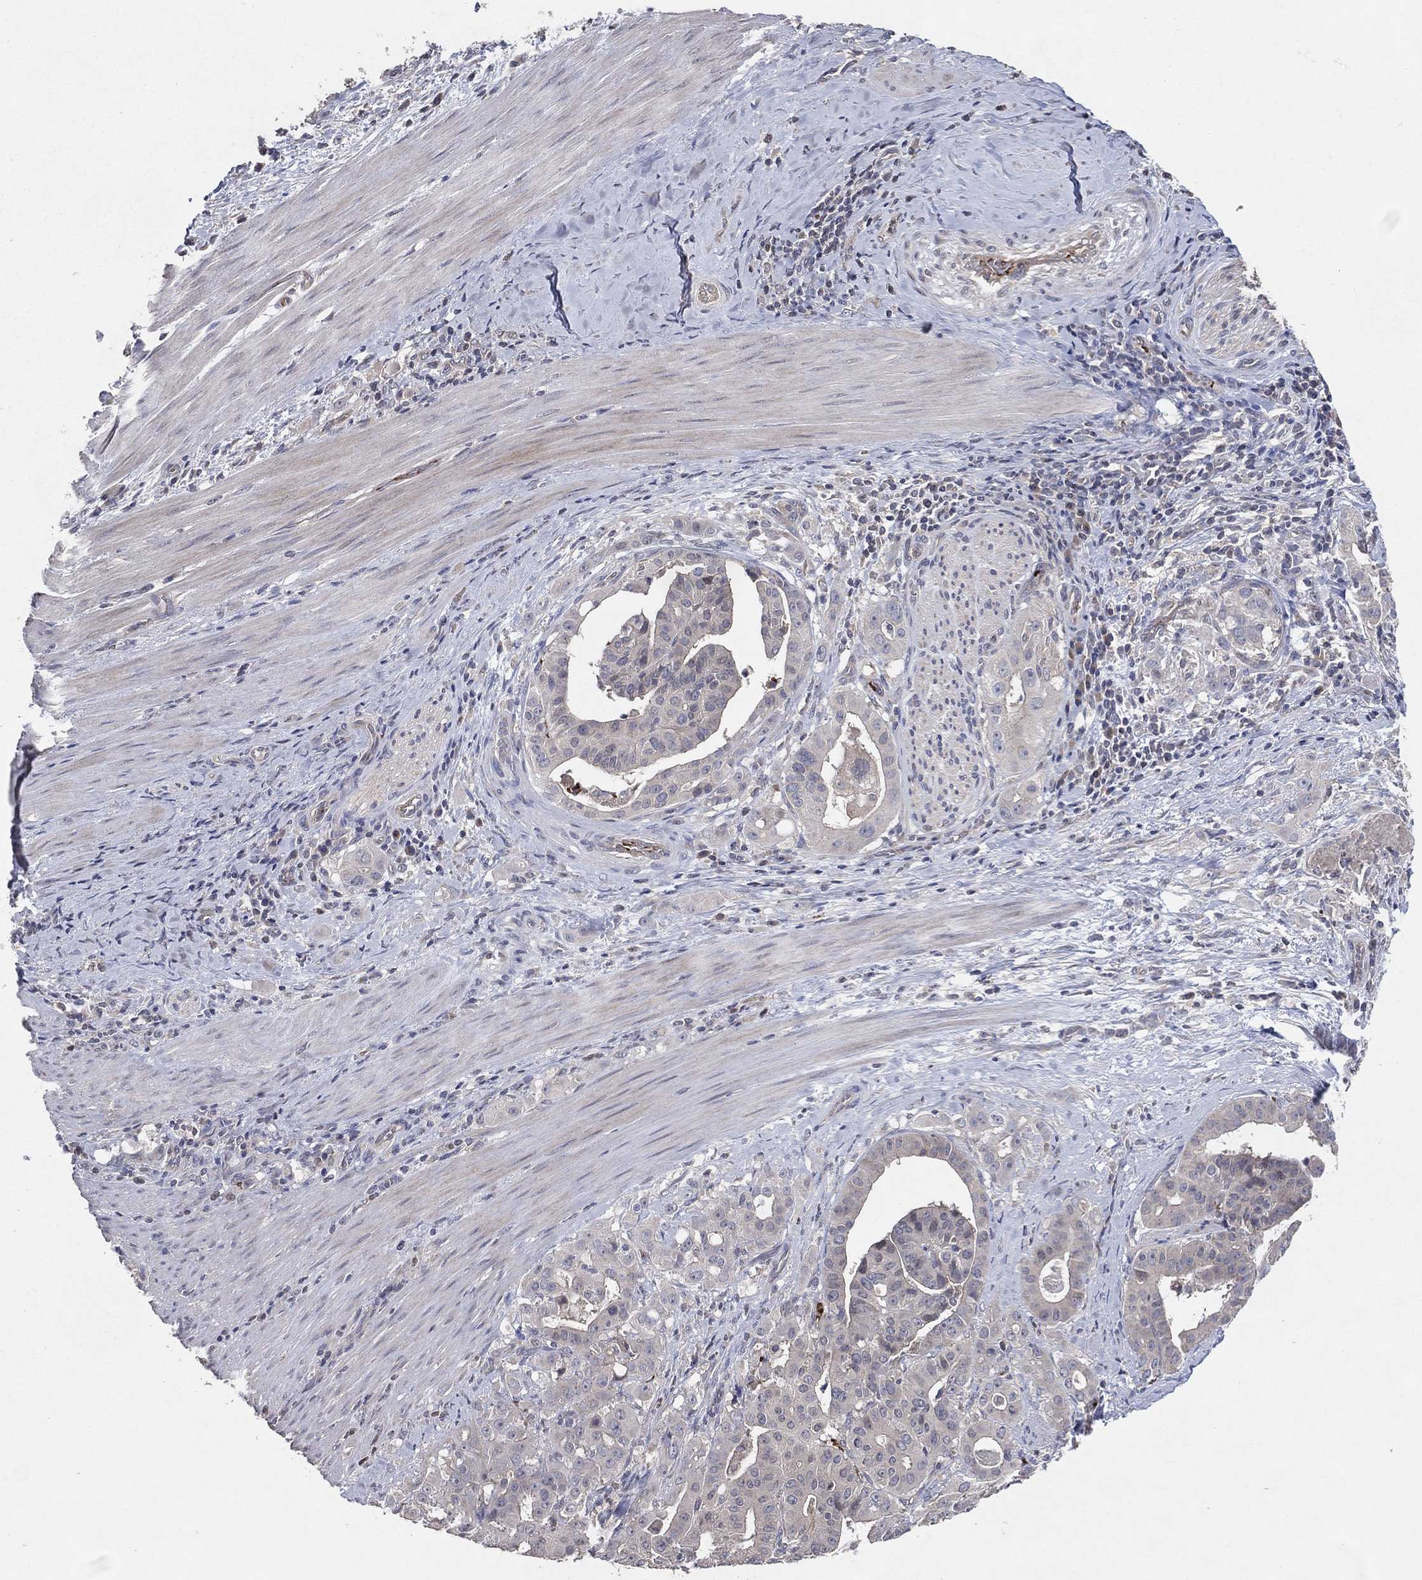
{"staining": {"intensity": "negative", "quantity": "none", "location": "none"}, "tissue": "stomach cancer", "cell_type": "Tumor cells", "image_type": "cancer", "snomed": [{"axis": "morphology", "description": "Adenocarcinoma, NOS"}, {"axis": "topography", "description": "Stomach"}], "caption": "DAB immunohistochemical staining of human stomach cancer shows no significant positivity in tumor cells.", "gene": "DNAH7", "patient": {"sex": "male", "age": 48}}